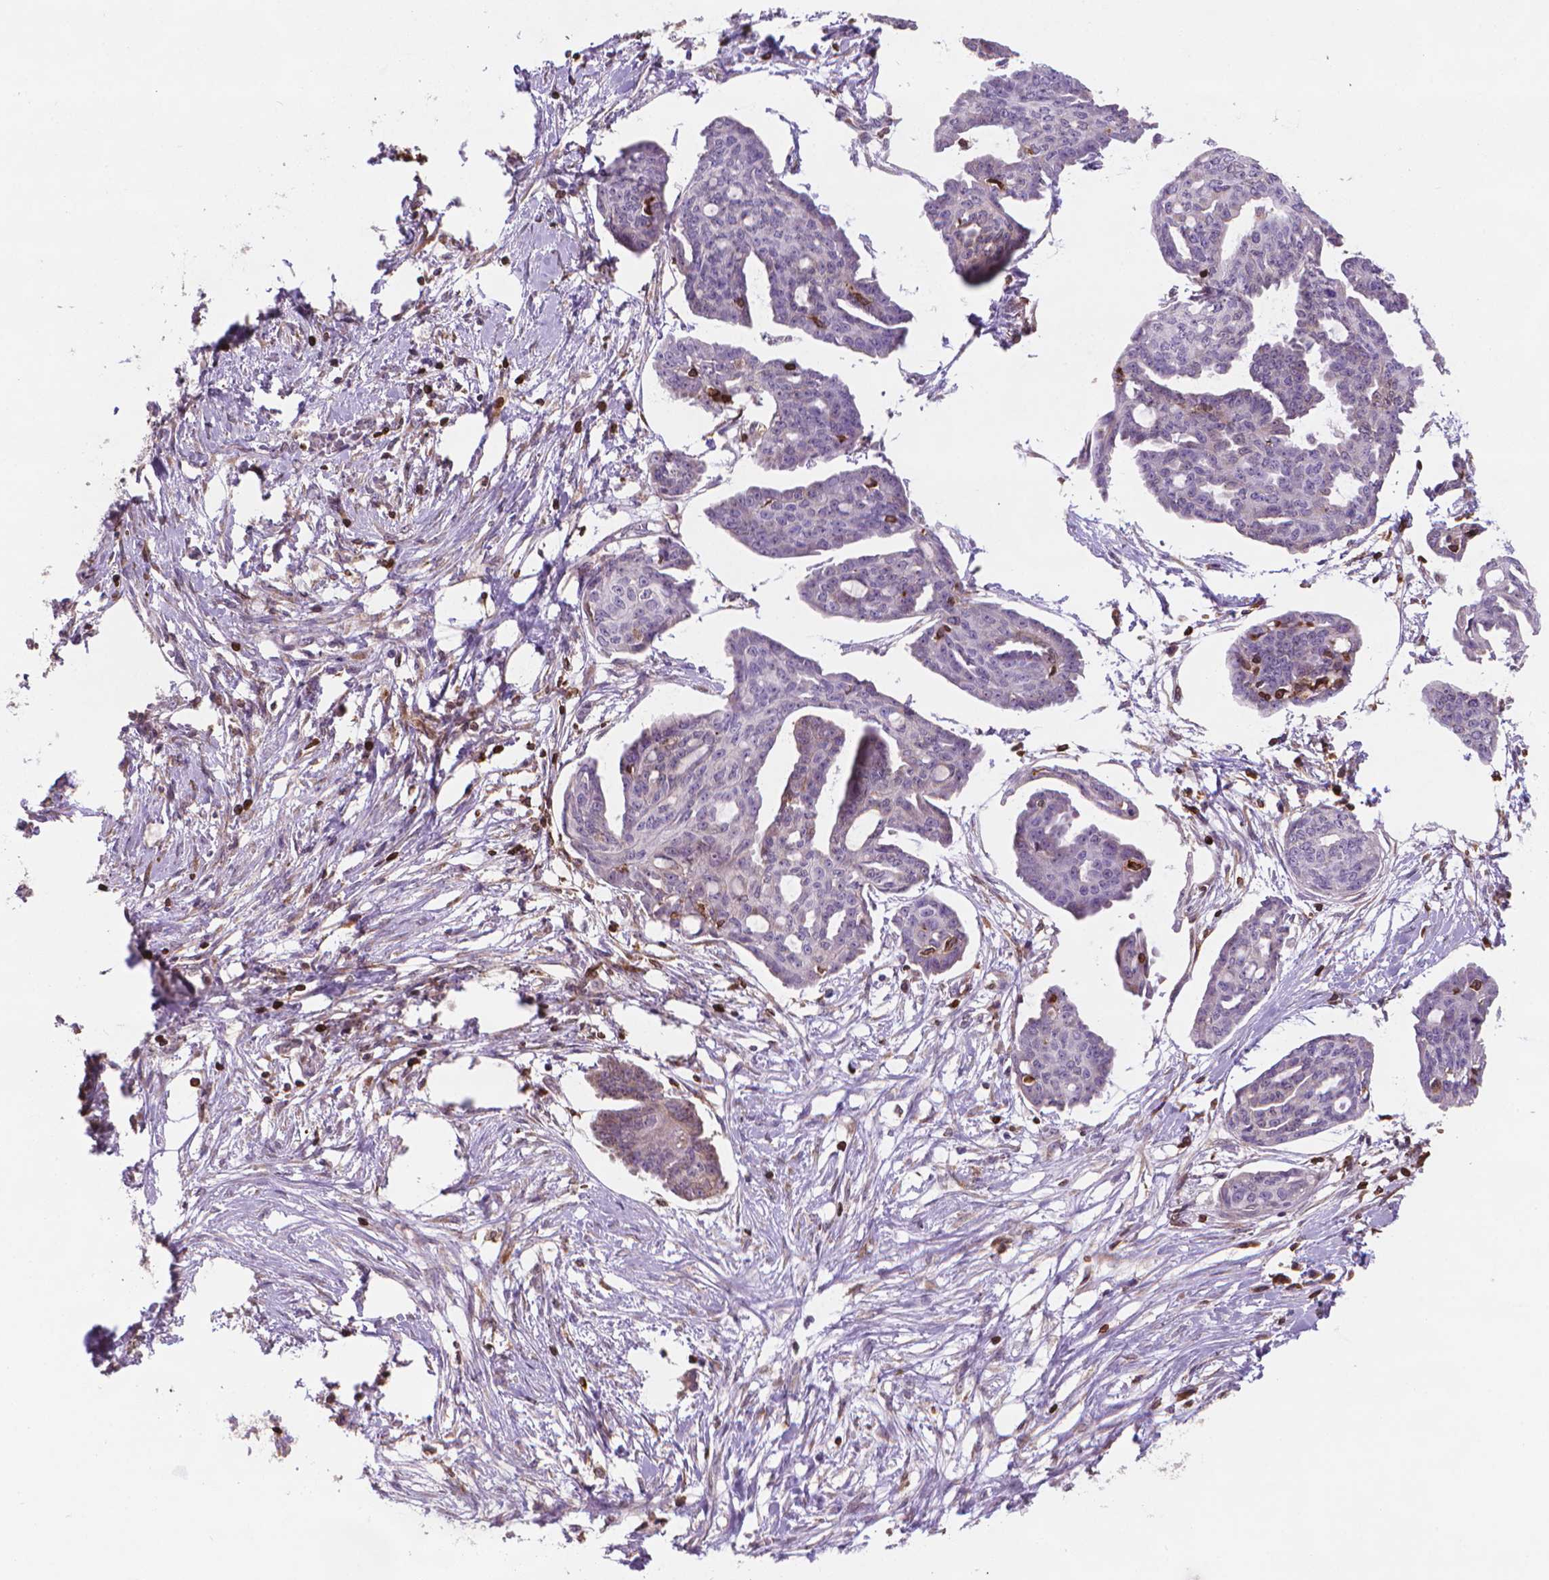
{"staining": {"intensity": "negative", "quantity": "none", "location": "none"}, "tissue": "ovarian cancer", "cell_type": "Tumor cells", "image_type": "cancer", "snomed": [{"axis": "morphology", "description": "Cystadenocarcinoma, serous, NOS"}, {"axis": "topography", "description": "Ovary"}], "caption": "Immunohistochemical staining of ovarian cancer (serous cystadenocarcinoma) exhibits no significant expression in tumor cells.", "gene": "BCL2", "patient": {"sex": "female", "age": 71}}